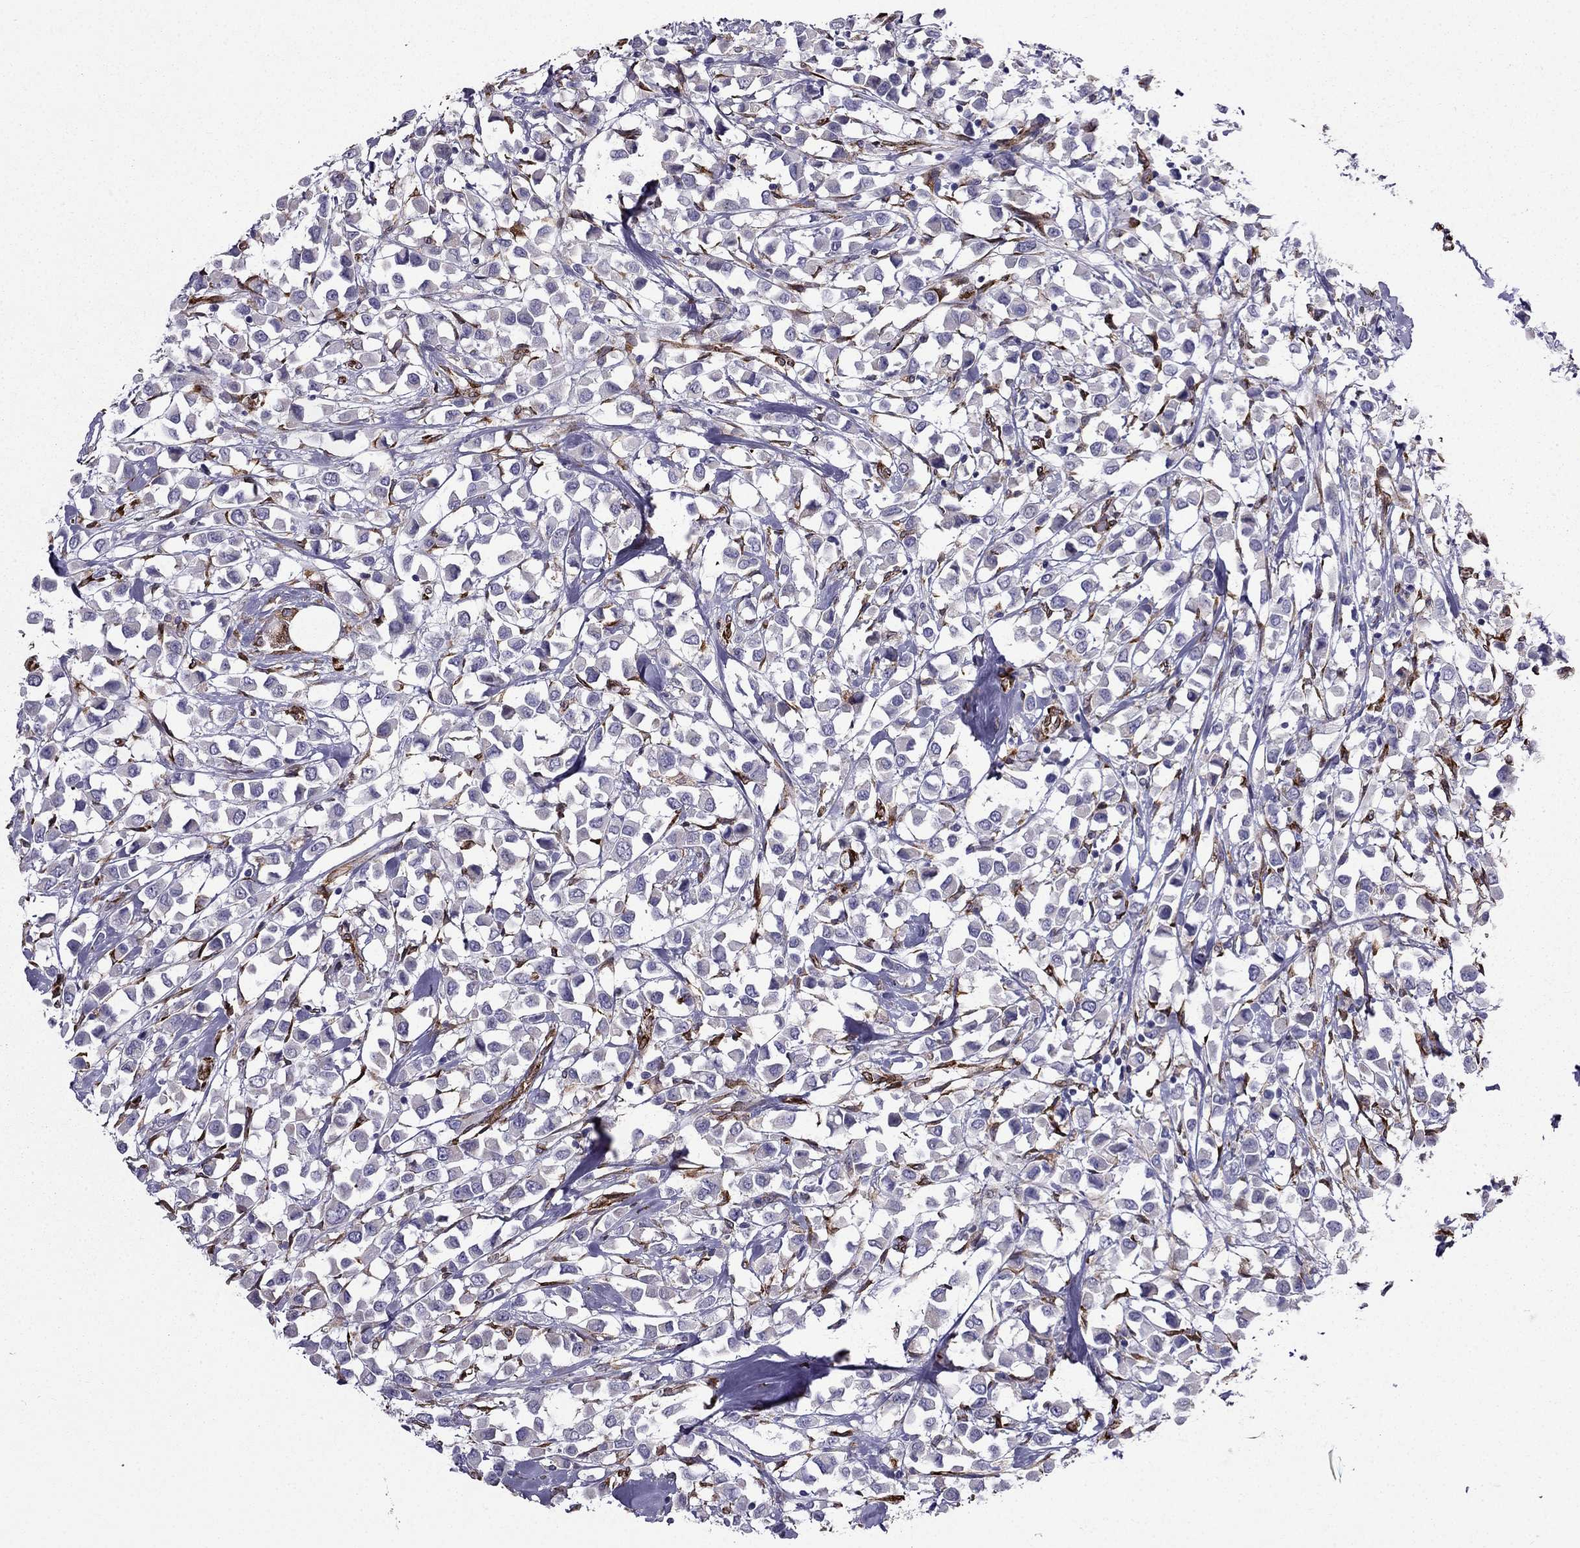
{"staining": {"intensity": "negative", "quantity": "none", "location": "none"}, "tissue": "breast cancer", "cell_type": "Tumor cells", "image_type": "cancer", "snomed": [{"axis": "morphology", "description": "Duct carcinoma"}, {"axis": "topography", "description": "Breast"}], "caption": "This is an immunohistochemistry (IHC) micrograph of breast cancer (infiltrating ductal carcinoma). There is no expression in tumor cells.", "gene": "IKBIP", "patient": {"sex": "female", "age": 61}}